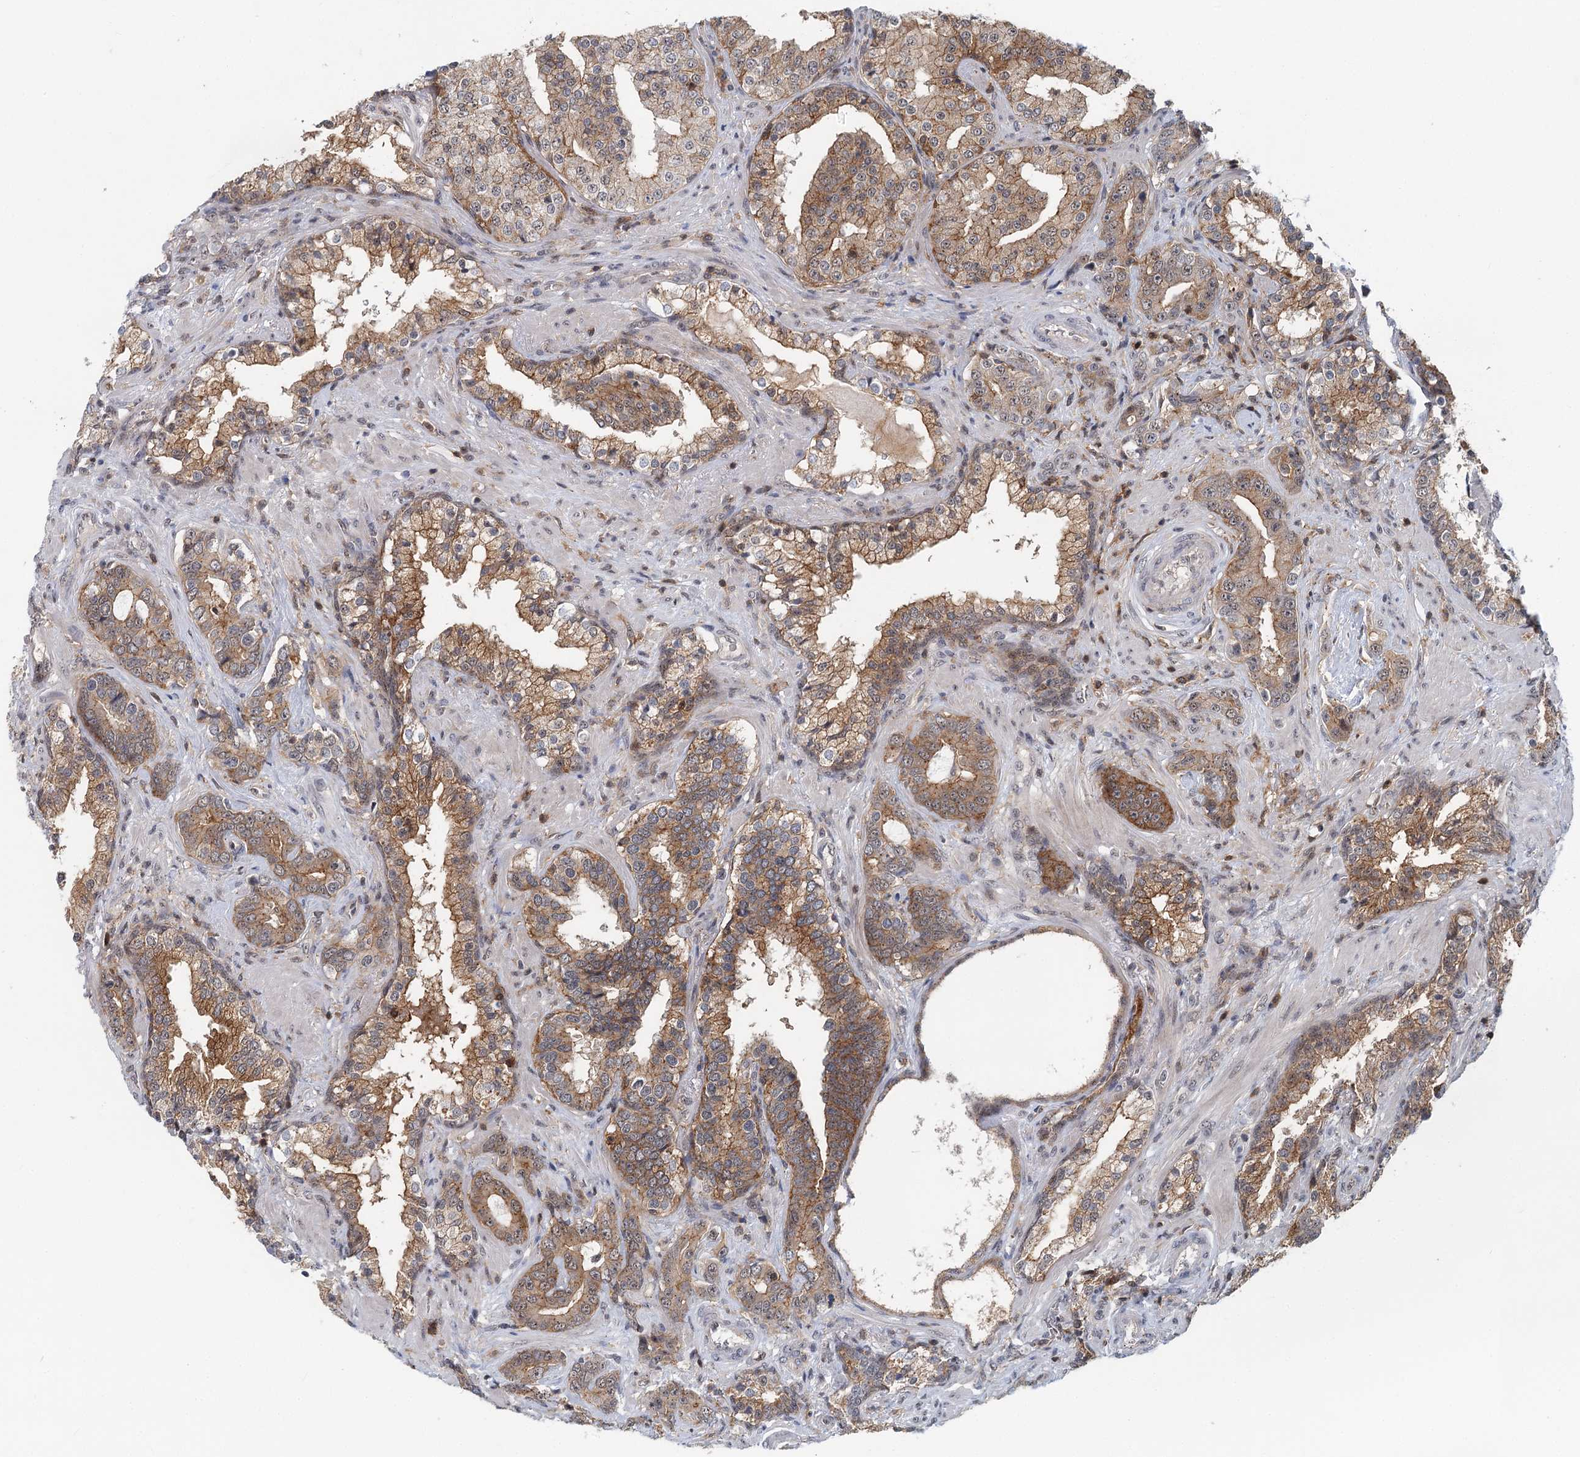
{"staining": {"intensity": "moderate", "quantity": ">75%", "location": "cytoplasmic/membranous"}, "tissue": "prostate cancer", "cell_type": "Tumor cells", "image_type": "cancer", "snomed": [{"axis": "morphology", "description": "Adenocarcinoma, High grade"}, {"axis": "topography", "description": "Prostate"}], "caption": "DAB immunohistochemical staining of human high-grade adenocarcinoma (prostate) demonstrates moderate cytoplasmic/membranous protein positivity in about >75% of tumor cells.", "gene": "CDC42SE2", "patient": {"sex": "male", "age": 58}}